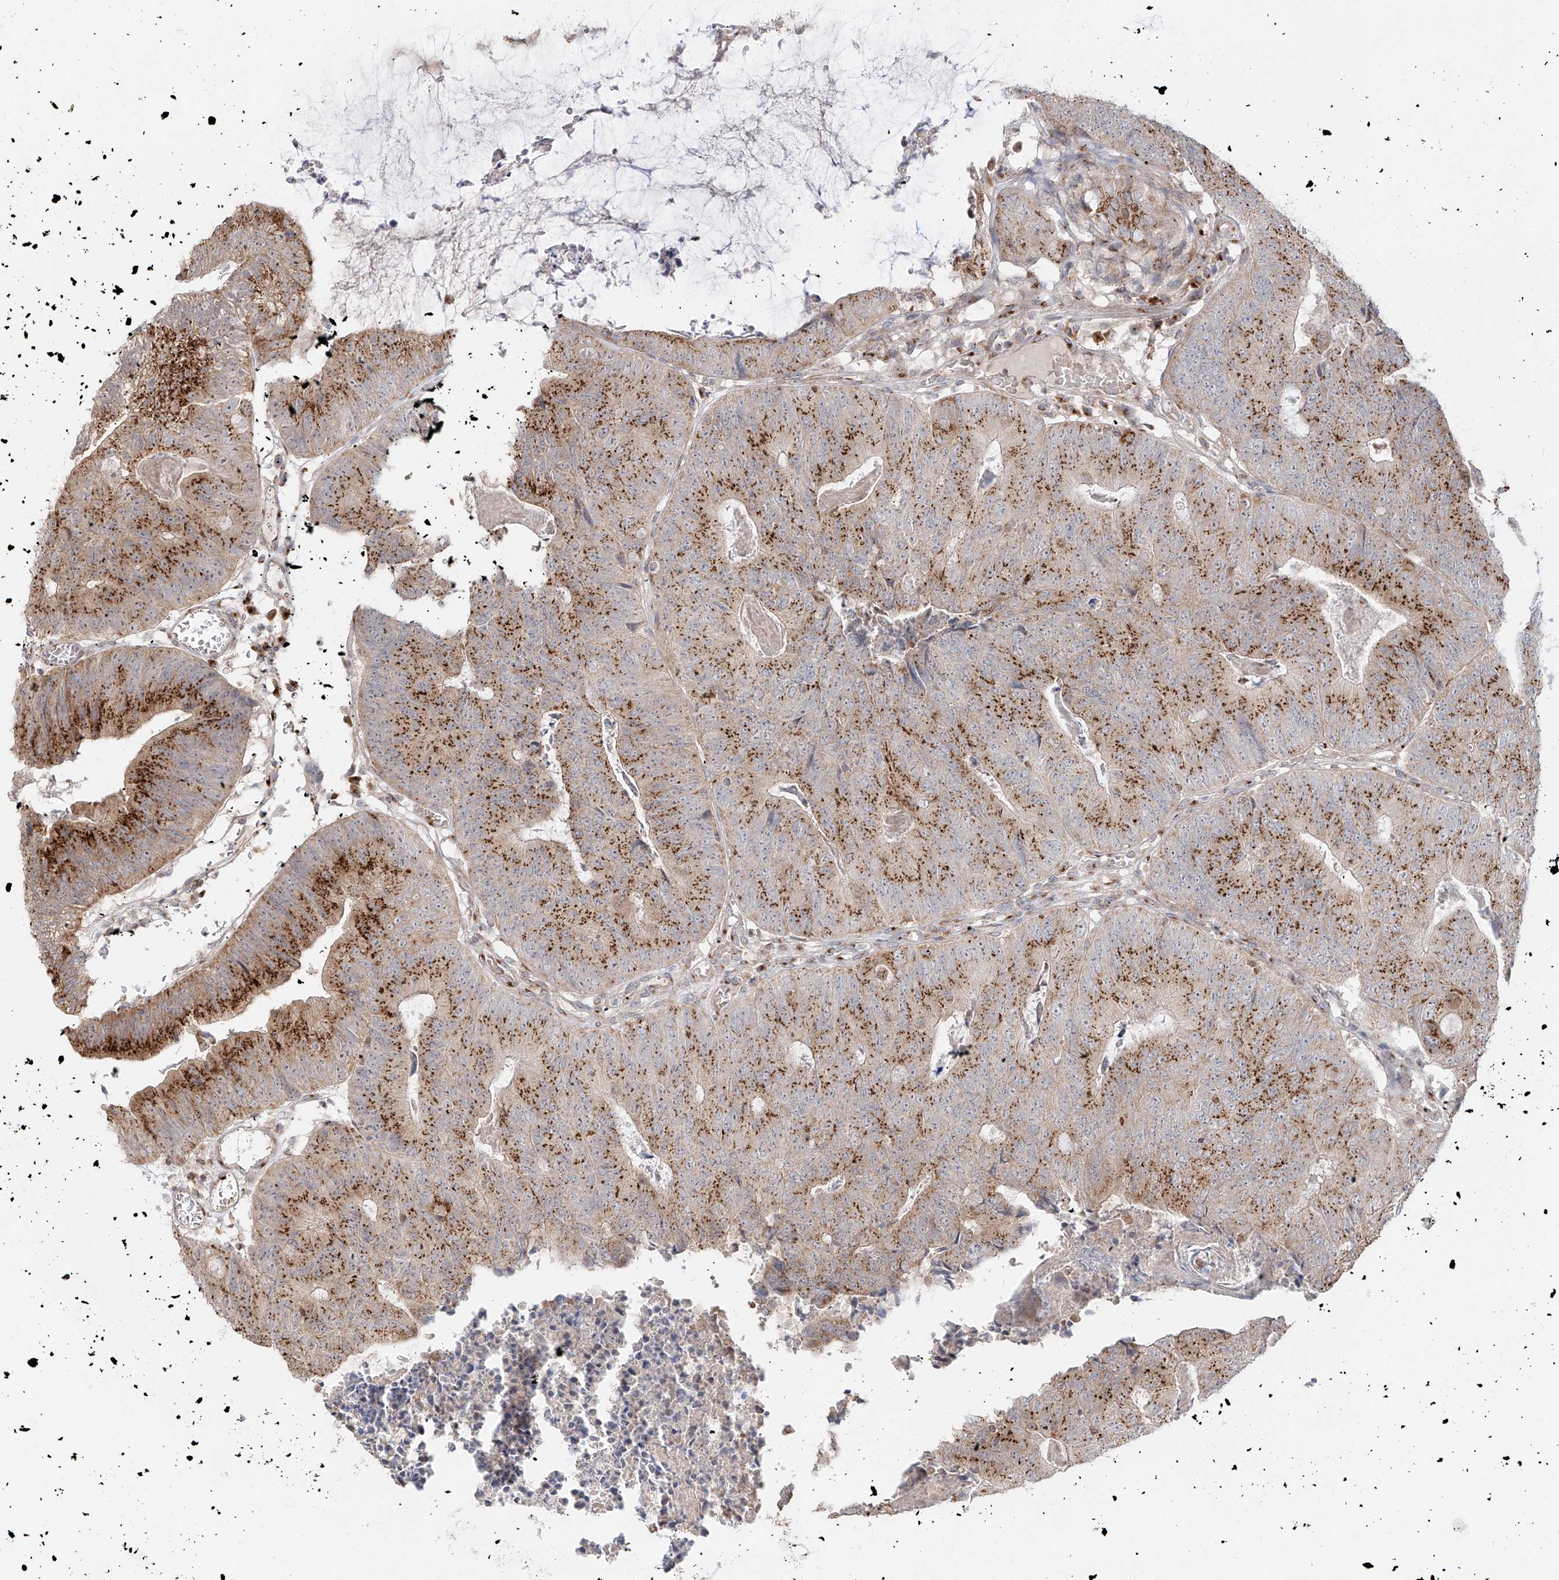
{"staining": {"intensity": "moderate", "quantity": ">75%", "location": "cytoplasmic/membranous"}, "tissue": "colorectal cancer", "cell_type": "Tumor cells", "image_type": "cancer", "snomed": [{"axis": "morphology", "description": "Adenocarcinoma, NOS"}, {"axis": "topography", "description": "Colon"}], "caption": "Immunohistochemistry staining of colorectal adenocarcinoma, which exhibits medium levels of moderate cytoplasmic/membranous expression in about >75% of tumor cells indicating moderate cytoplasmic/membranous protein expression. The staining was performed using DAB (brown) for protein detection and nuclei were counterstained in hematoxylin (blue).", "gene": "BSDC1", "patient": {"sex": "female", "age": 67}}